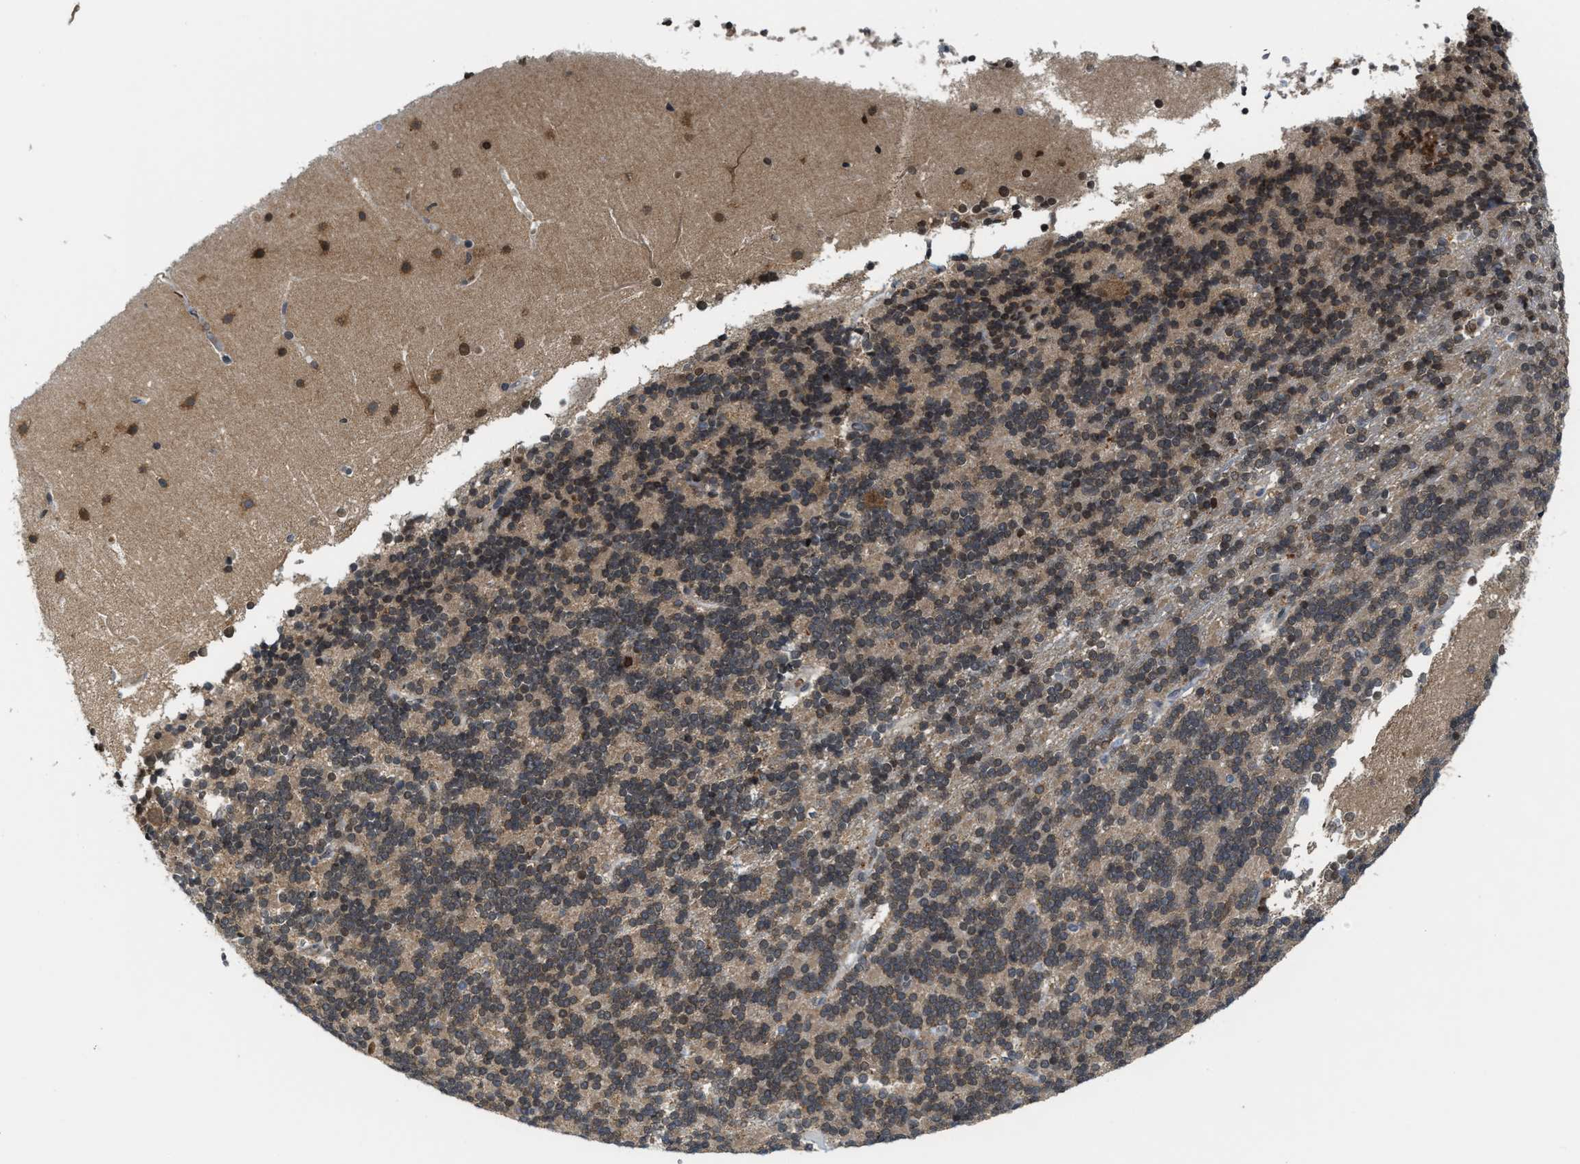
{"staining": {"intensity": "weak", "quantity": "25%-75%", "location": "cytoplasmic/membranous,nuclear"}, "tissue": "cerebellum", "cell_type": "Cells in granular layer", "image_type": "normal", "snomed": [{"axis": "morphology", "description": "Normal tissue, NOS"}, {"axis": "topography", "description": "Cerebellum"}], "caption": "Immunohistochemistry (DAB (3,3'-diaminobenzidine)) staining of normal cerebellum exhibits weak cytoplasmic/membranous,nuclear protein staining in approximately 25%-75% of cells in granular layer.", "gene": "KIF24", "patient": {"sex": "female", "age": 19}}